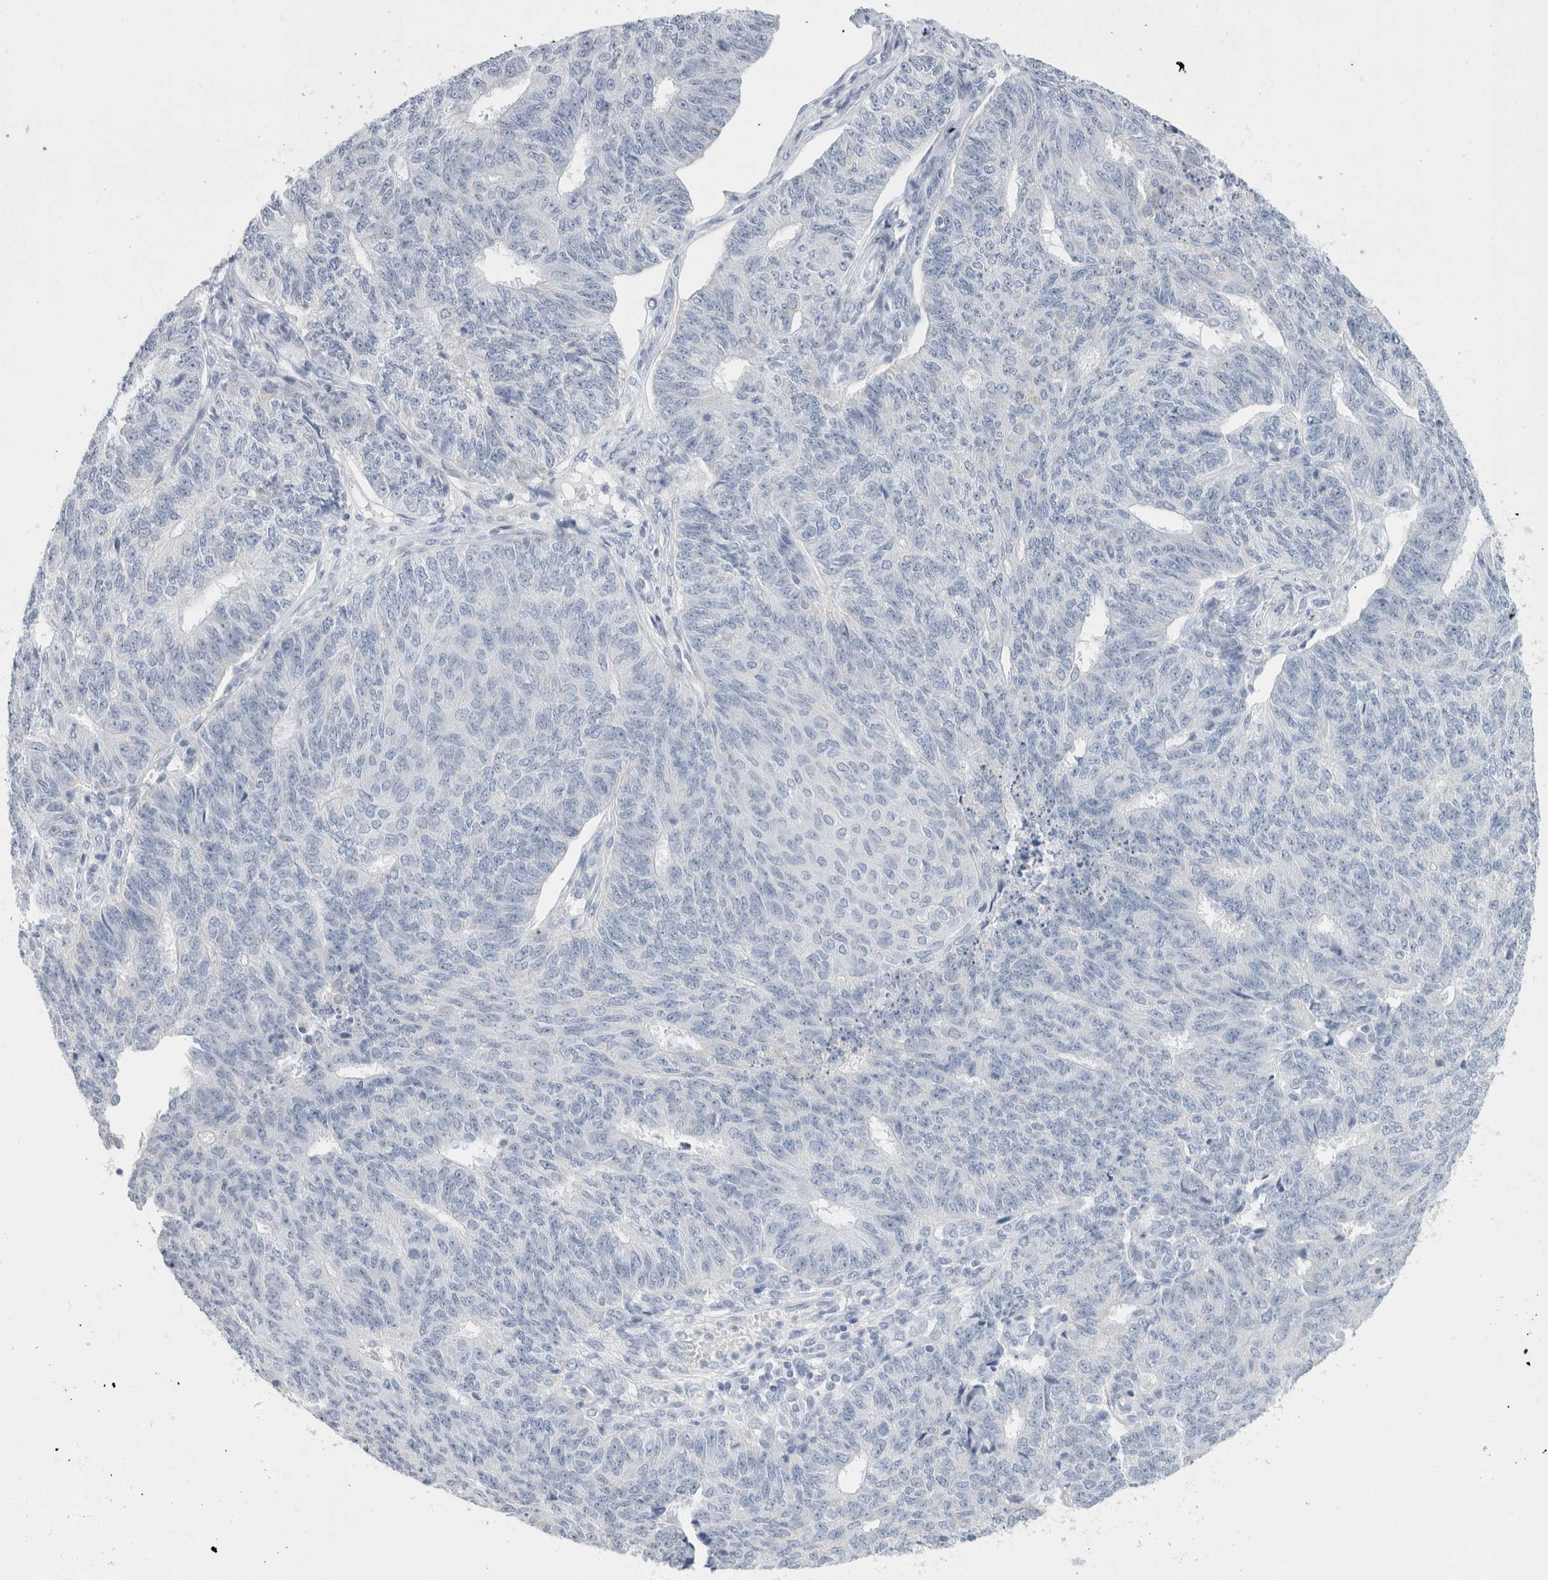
{"staining": {"intensity": "negative", "quantity": "none", "location": "none"}, "tissue": "endometrial cancer", "cell_type": "Tumor cells", "image_type": "cancer", "snomed": [{"axis": "morphology", "description": "Adenocarcinoma, NOS"}, {"axis": "topography", "description": "Endometrium"}], "caption": "Immunohistochemistry histopathology image of human endometrial adenocarcinoma stained for a protein (brown), which reveals no positivity in tumor cells.", "gene": "ECHDC2", "patient": {"sex": "female", "age": 32}}